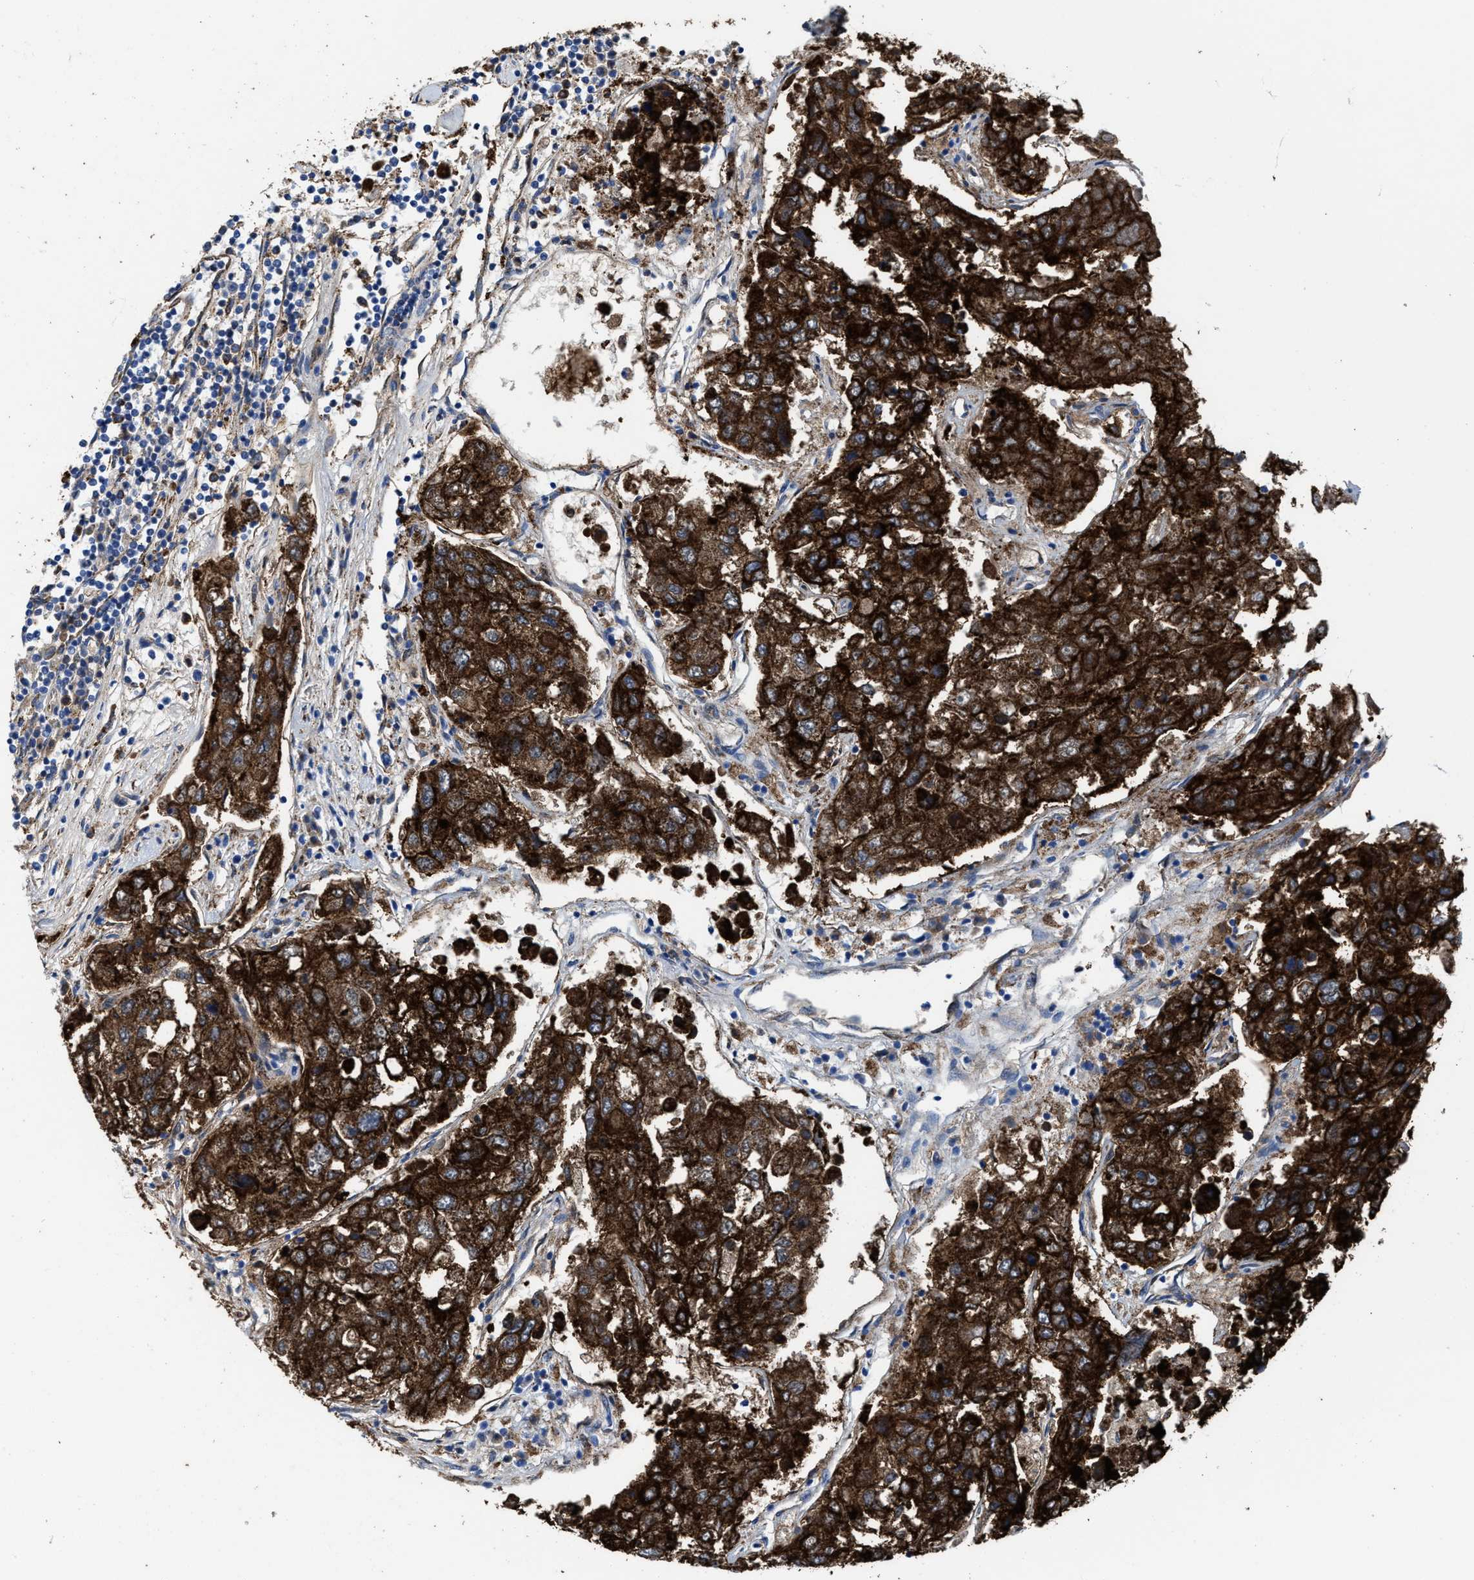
{"staining": {"intensity": "strong", "quantity": ">75%", "location": "cytoplasmic/membranous"}, "tissue": "urothelial cancer", "cell_type": "Tumor cells", "image_type": "cancer", "snomed": [{"axis": "morphology", "description": "Urothelial carcinoma, High grade"}, {"axis": "topography", "description": "Lymph node"}, {"axis": "topography", "description": "Urinary bladder"}], "caption": "A brown stain highlights strong cytoplasmic/membranous positivity of a protein in human high-grade urothelial carcinoma tumor cells. (brown staining indicates protein expression, while blue staining denotes nuclei).", "gene": "ALDH1B1", "patient": {"sex": "male", "age": 51}}